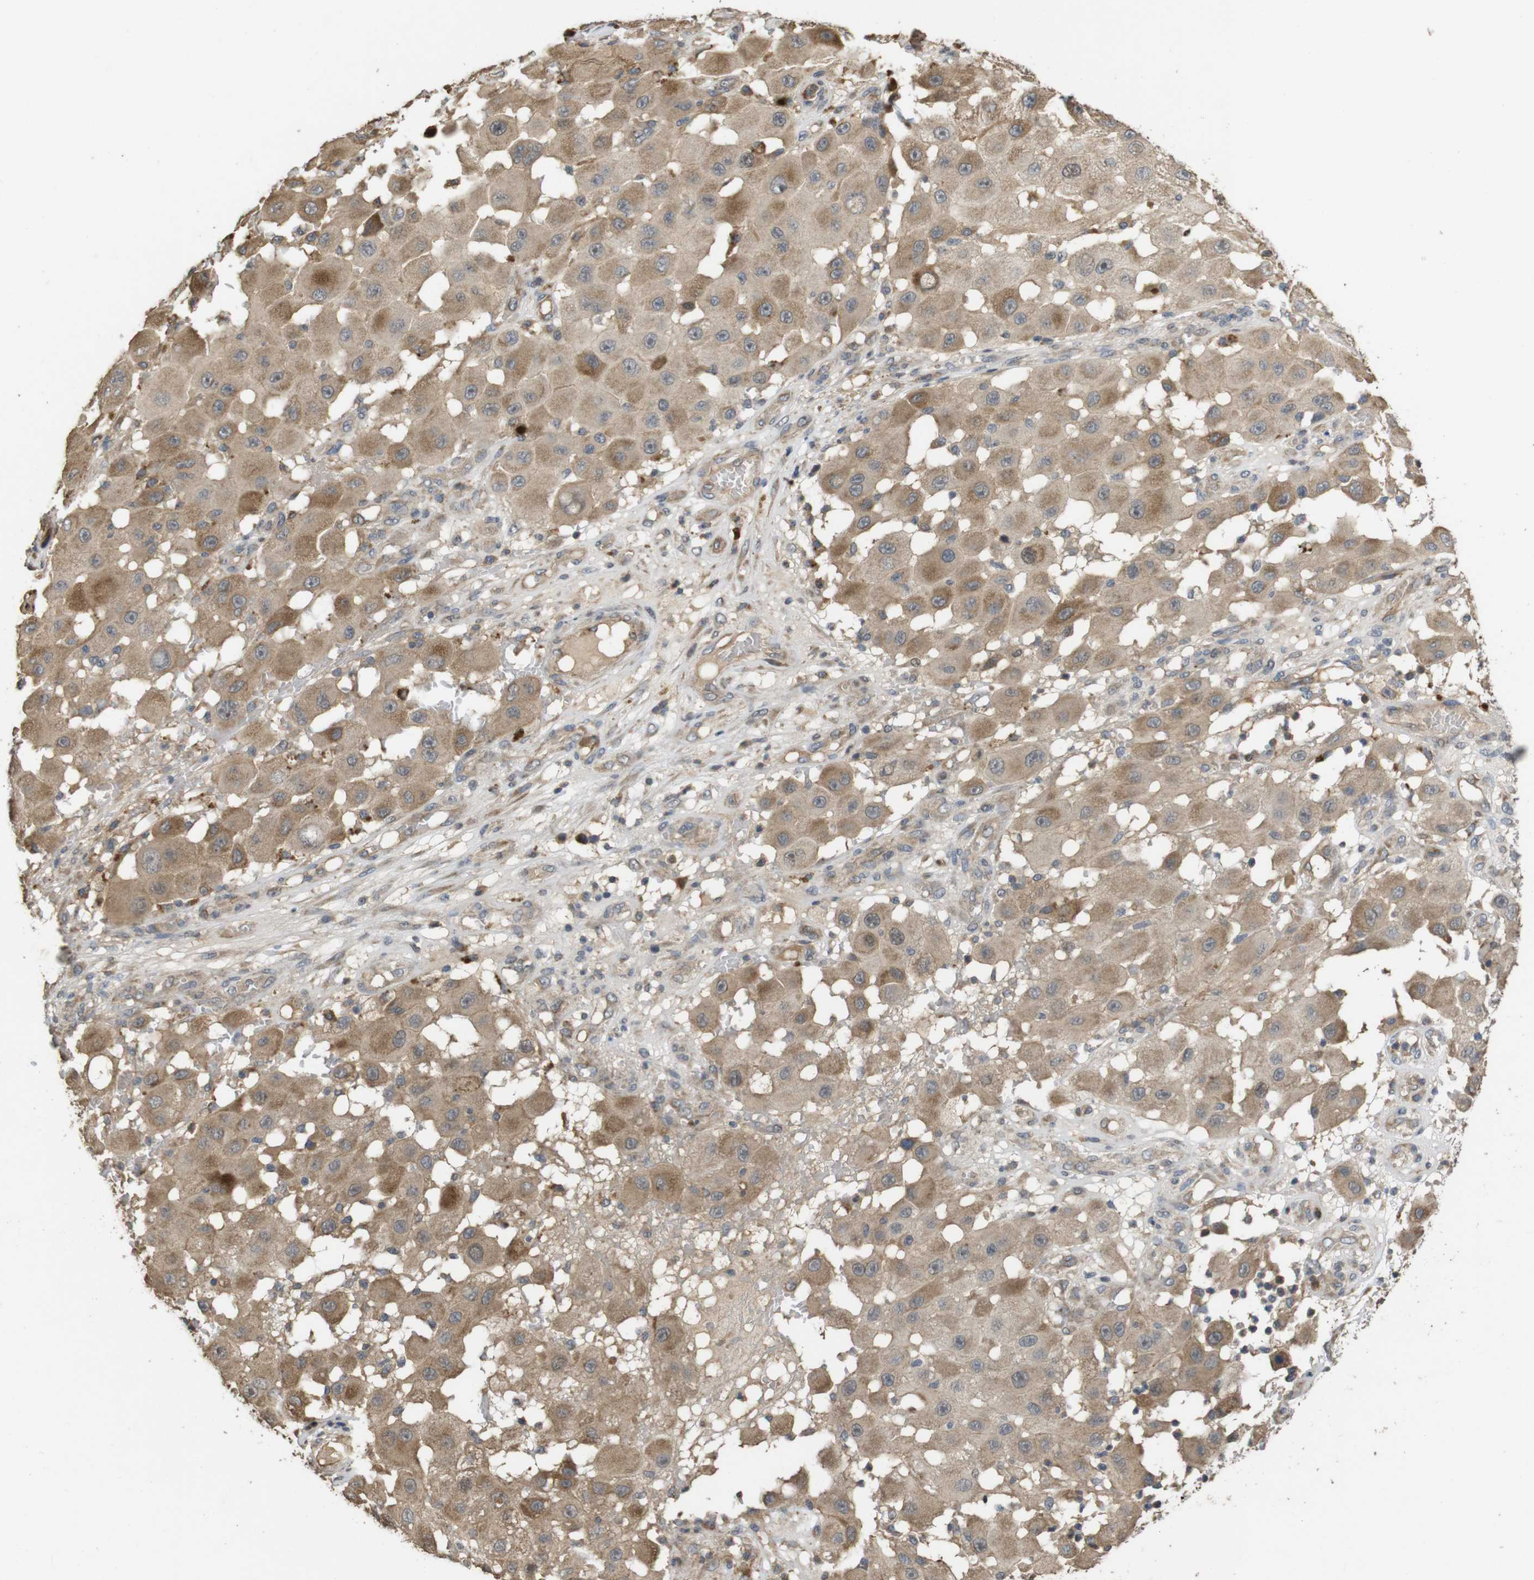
{"staining": {"intensity": "moderate", "quantity": ">75%", "location": "cytoplasmic/membranous"}, "tissue": "melanoma", "cell_type": "Tumor cells", "image_type": "cancer", "snomed": [{"axis": "morphology", "description": "Malignant melanoma, NOS"}, {"axis": "topography", "description": "Skin"}], "caption": "Human malignant melanoma stained with a brown dye displays moderate cytoplasmic/membranous positive positivity in about >75% of tumor cells.", "gene": "PCDHB10", "patient": {"sex": "female", "age": 81}}